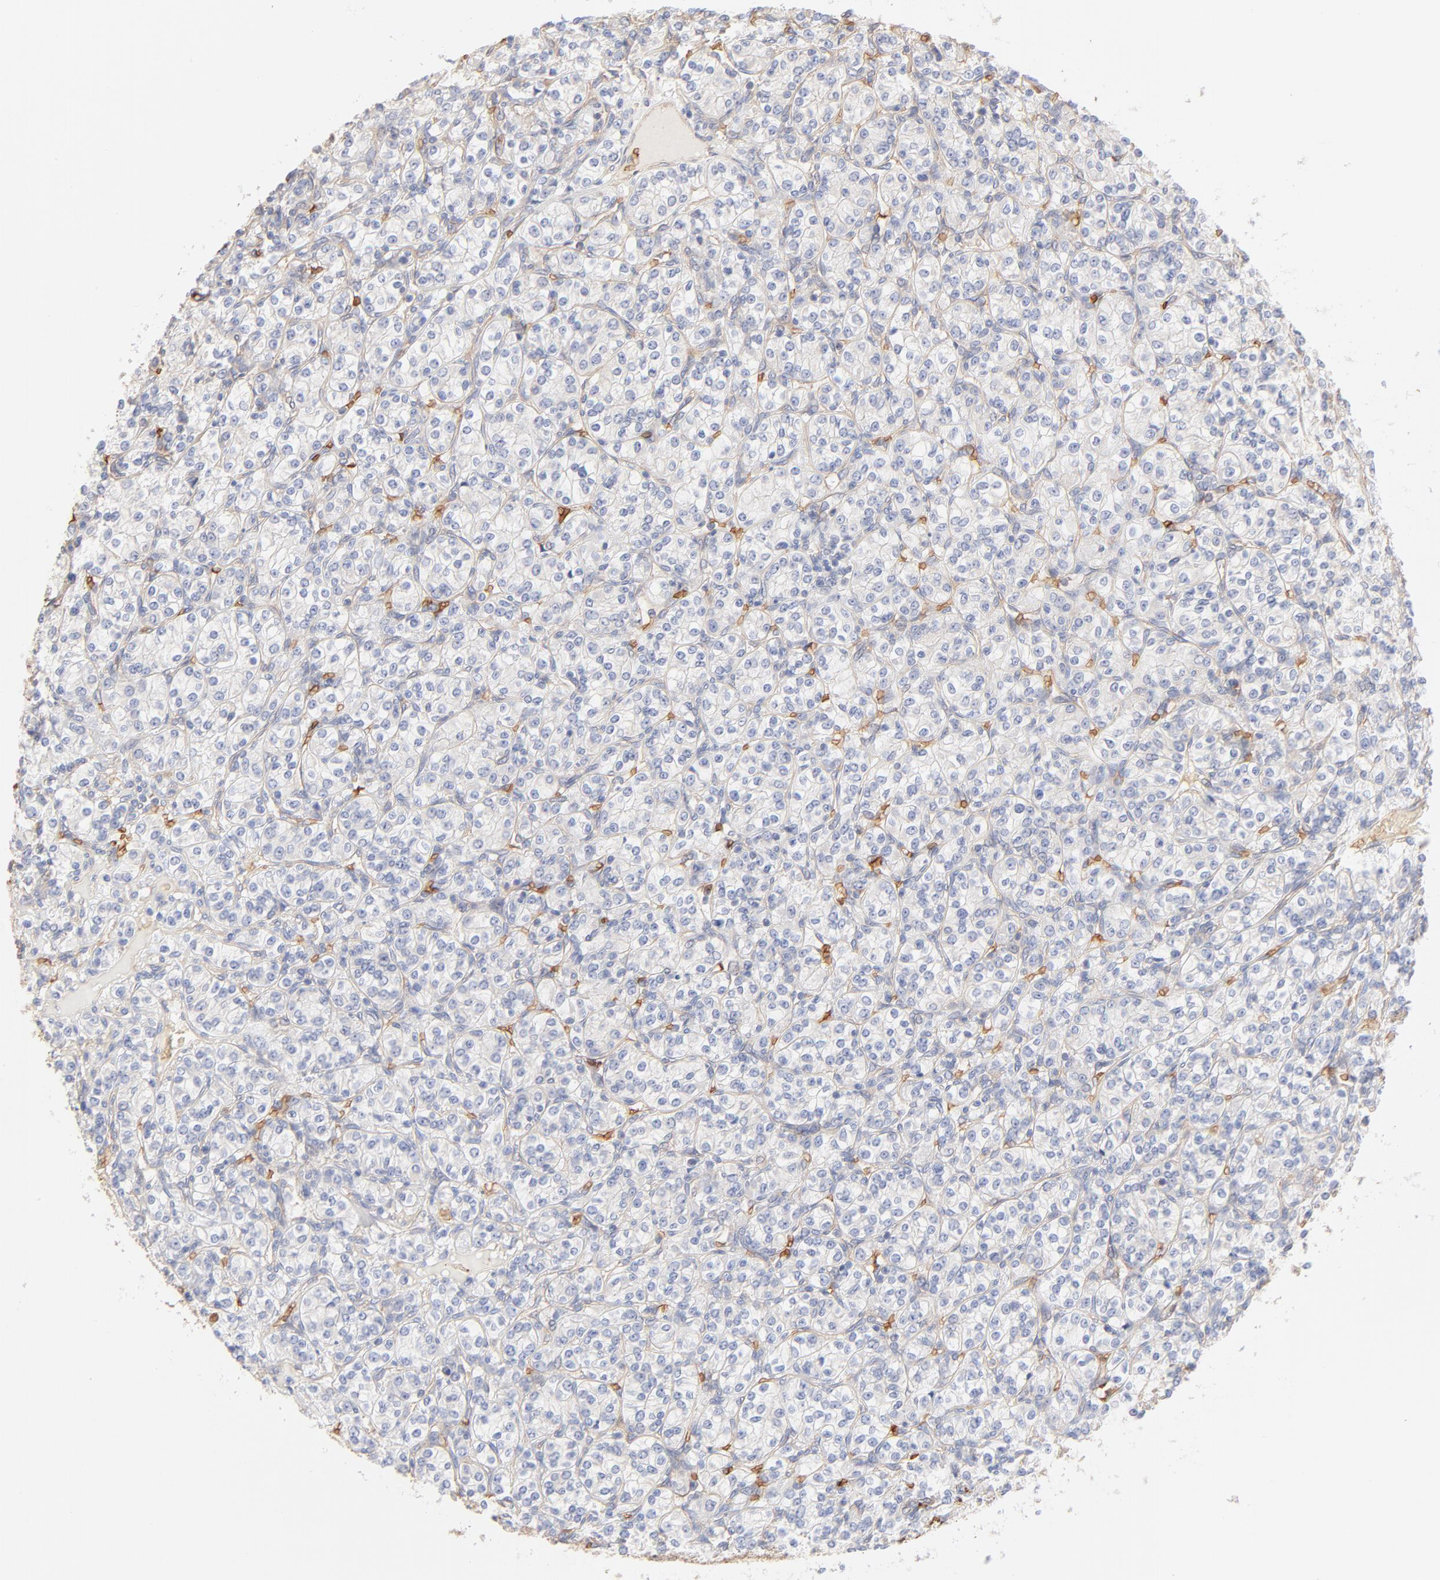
{"staining": {"intensity": "negative", "quantity": "none", "location": "none"}, "tissue": "renal cancer", "cell_type": "Tumor cells", "image_type": "cancer", "snomed": [{"axis": "morphology", "description": "Adenocarcinoma, NOS"}, {"axis": "topography", "description": "Kidney"}], "caption": "DAB immunohistochemical staining of human renal cancer shows no significant positivity in tumor cells. (DAB (3,3'-diaminobenzidine) IHC visualized using brightfield microscopy, high magnification).", "gene": "SPTB", "patient": {"sex": "male", "age": 77}}